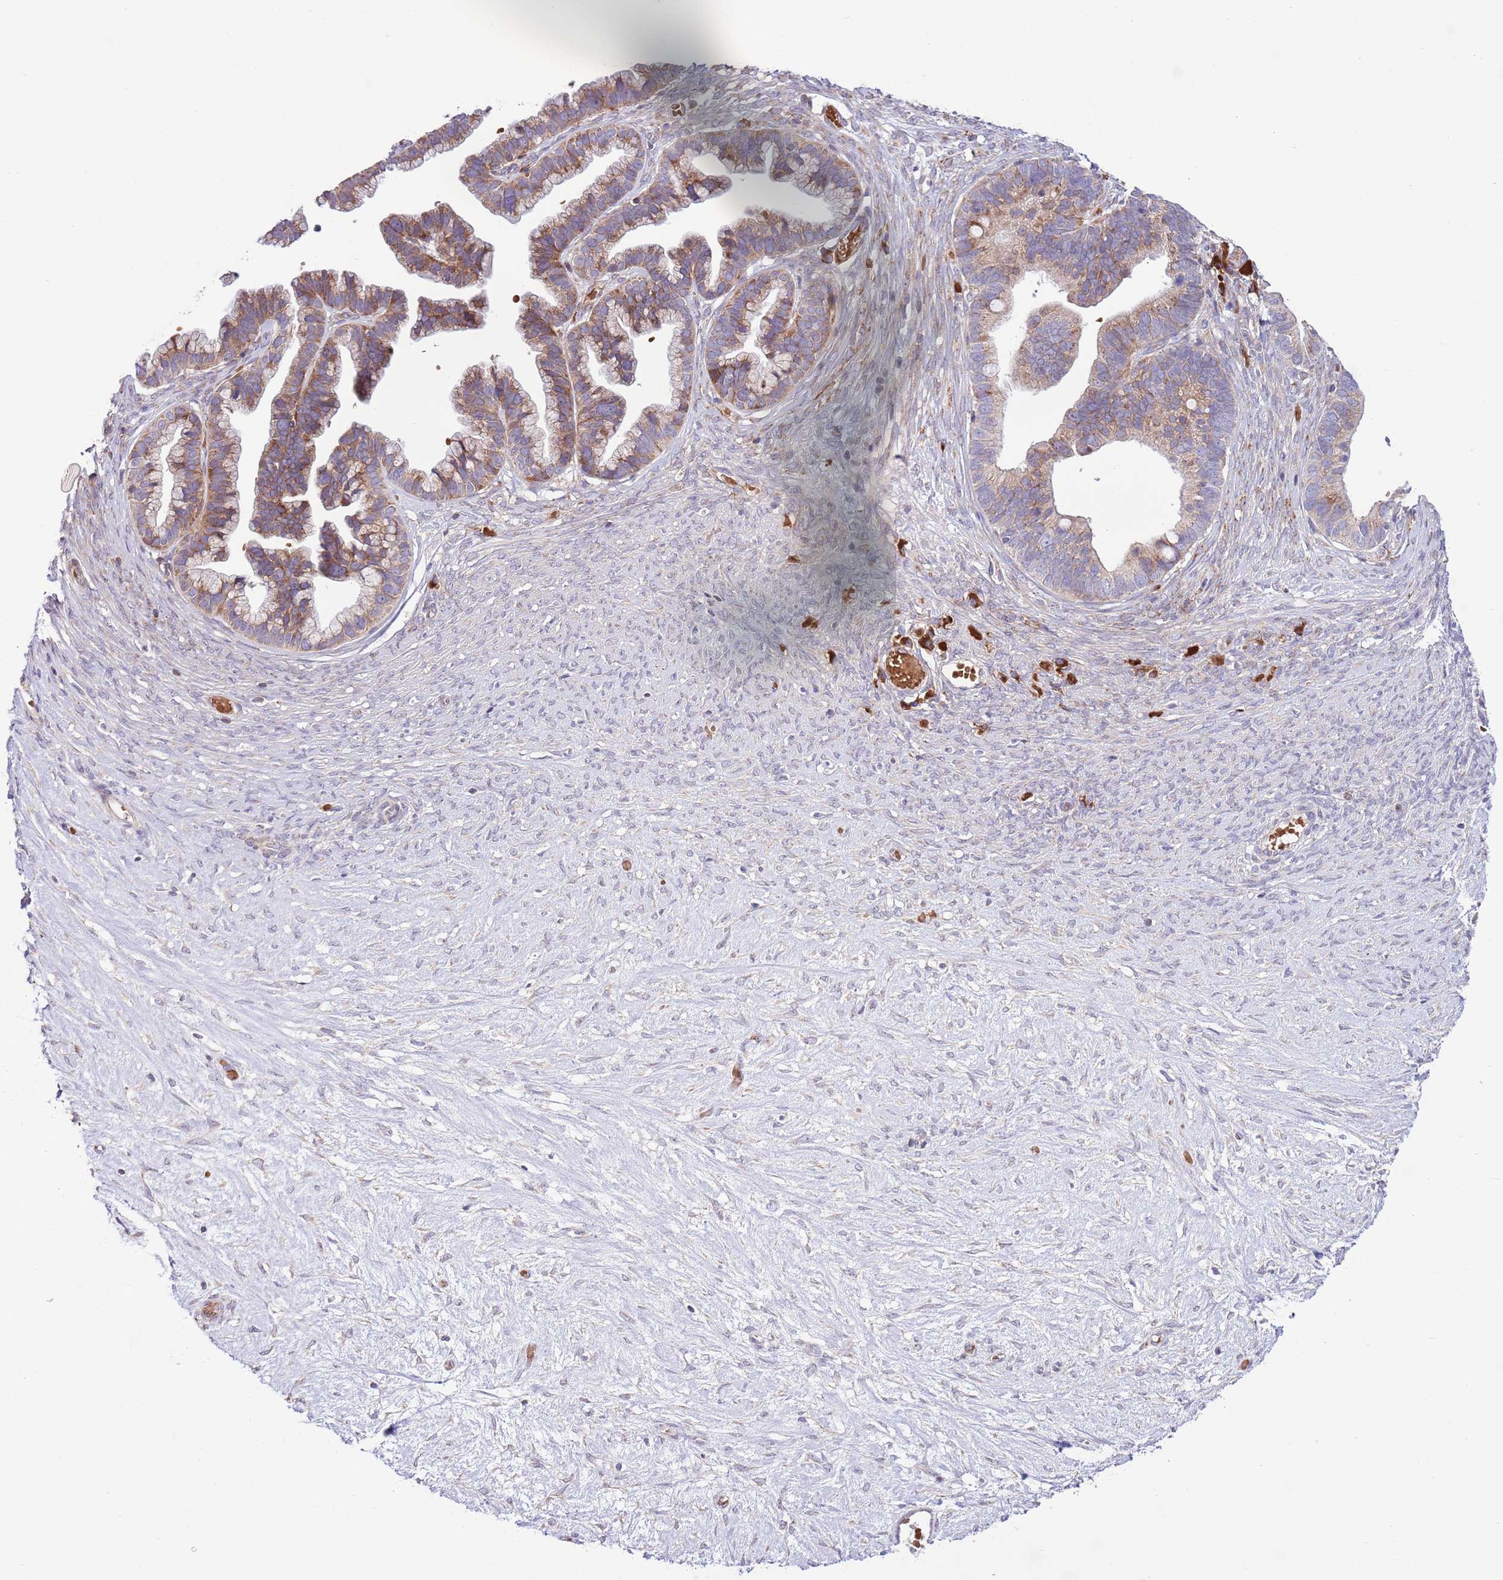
{"staining": {"intensity": "moderate", "quantity": ">75%", "location": "cytoplasmic/membranous"}, "tissue": "ovarian cancer", "cell_type": "Tumor cells", "image_type": "cancer", "snomed": [{"axis": "morphology", "description": "Cystadenocarcinoma, serous, NOS"}, {"axis": "topography", "description": "Ovary"}], "caption": "A photomicrograph of ovarian cancer stained for a protein reveals moderate cytoplasmic/membranous brown staining in tumor cells.", "gene": "DAND5", "patient": {"sex": "female", "age": 56}}